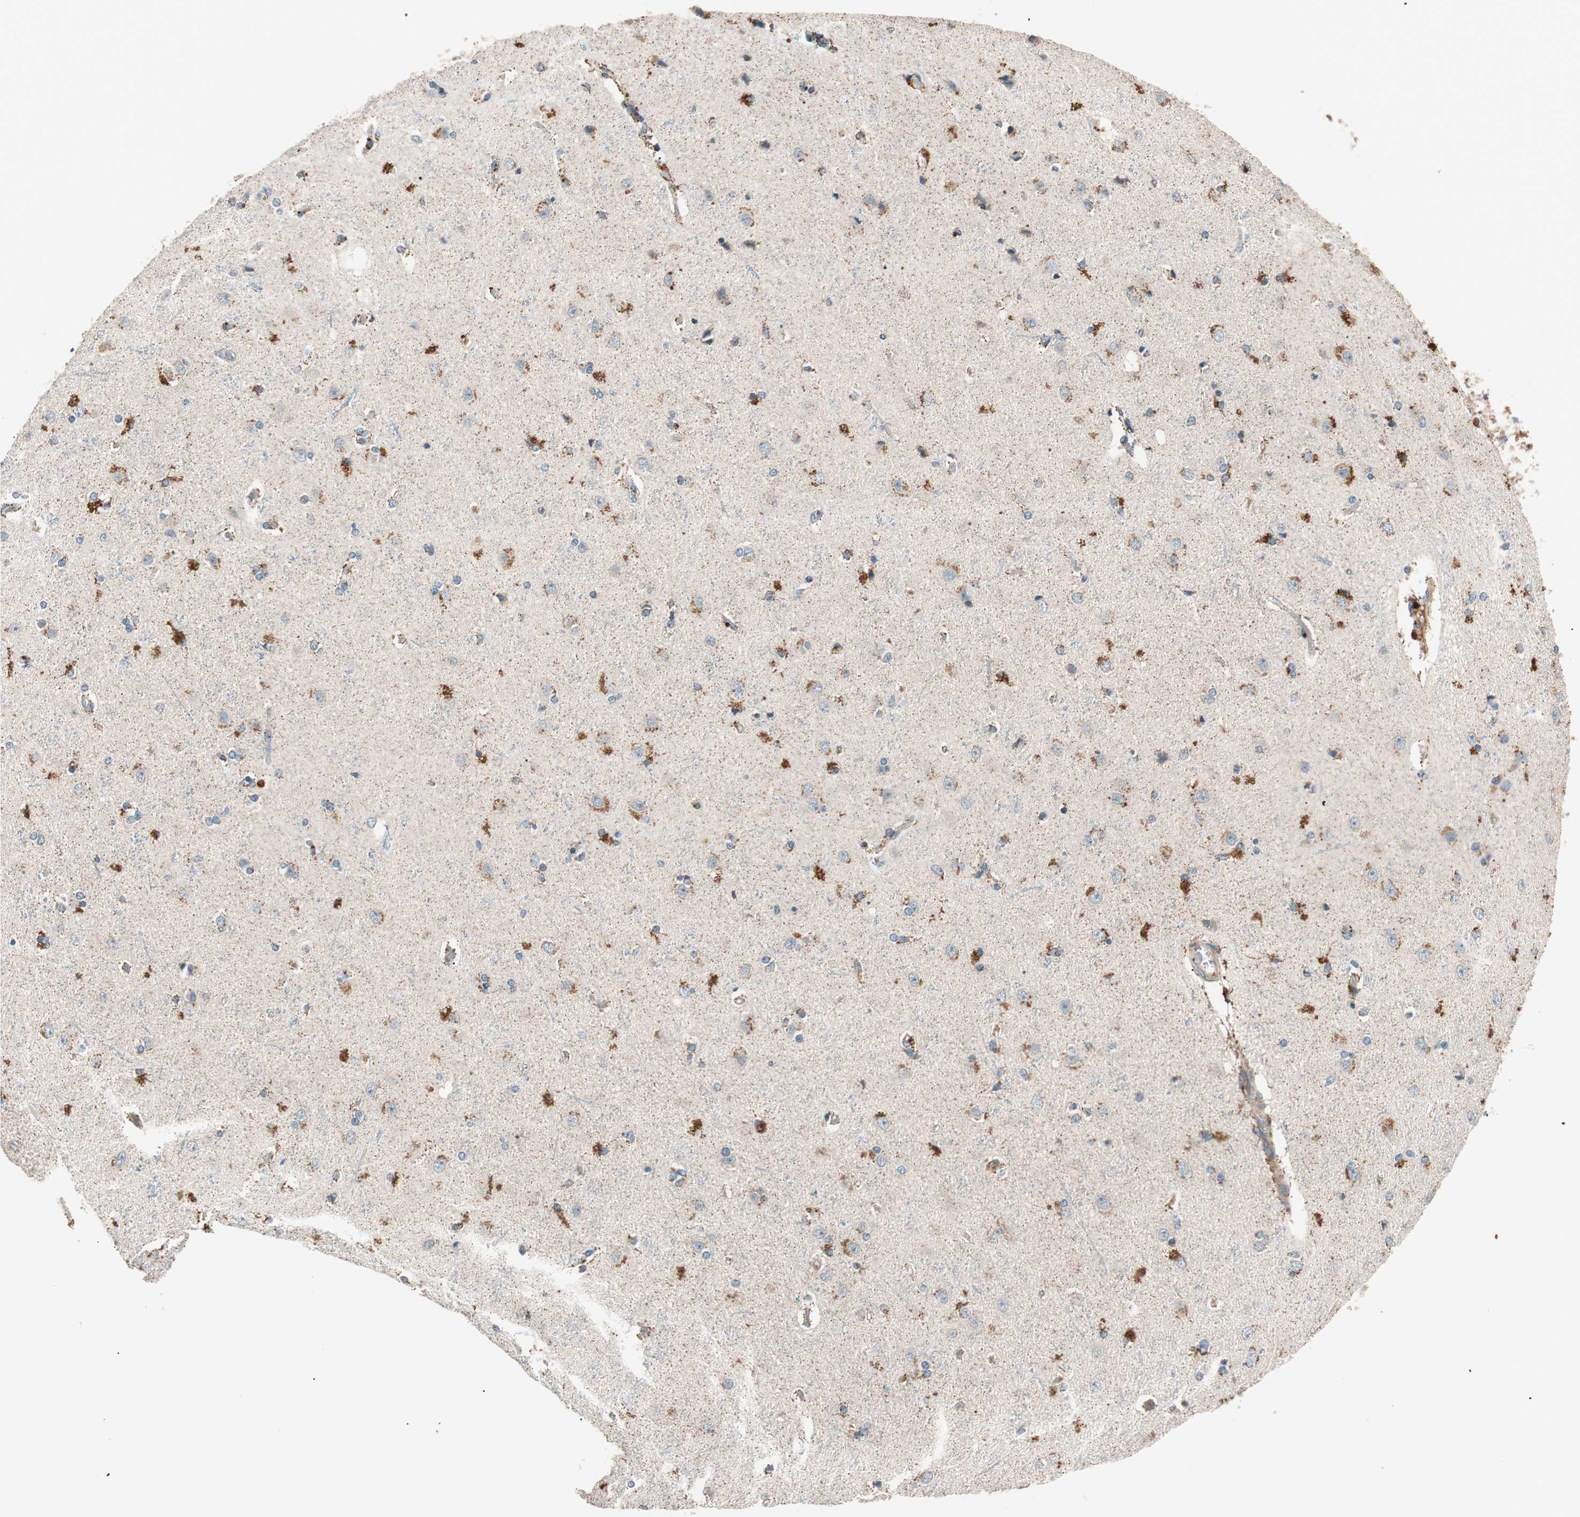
{"staining": {"intensity": "moderate", "quantity": ">75%", "location": "cytoplasmic/membranous"}, "tissue": "cerebral cortex", "cell_type": "Endothelial cells", "image_type": "normal", "snomed": [{"axis": "morphology", "description": "Normal tissue, NOS"}, {"axis": "topography", "description": "Cerebral cortex"}], "caption": "Immunohistochemistry of benign cerebral cortex displays medium levels of moderate cytoplasmic/membranous positivity in approximately >75% of endothelial cells. Nuclei are stained in blue.", "gene": "HPN", "patient": {"sex": "female", "age": 54}}